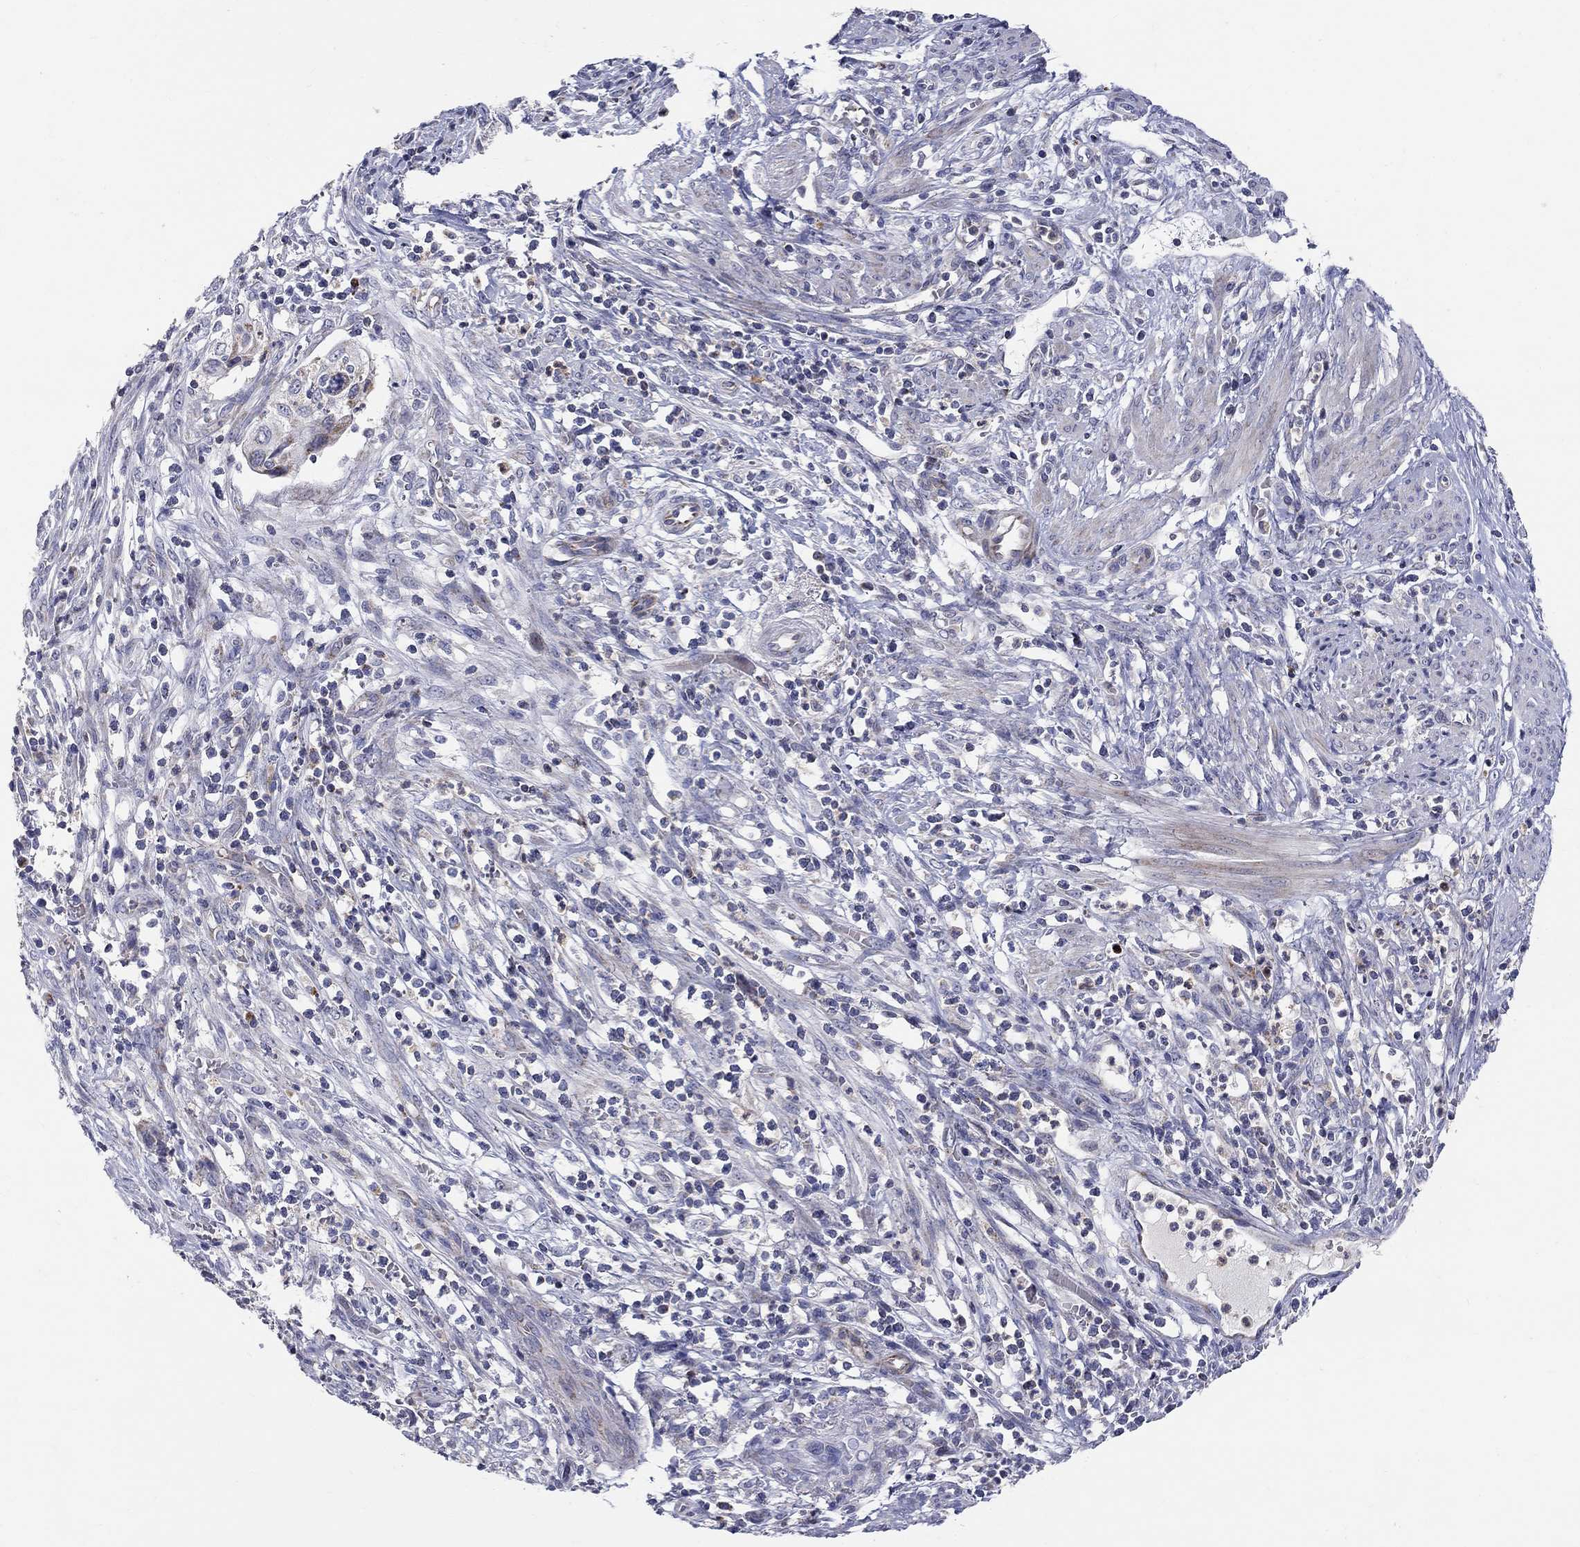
{"staining": {"intensity": "negative", "quantity": "none", "location": "none"}, "tissue": "cervical cancer", "cell_type": "Tumor cells", "image_type": "cancer", "snomed": [{"axis": "morphology", "description": "Squamous cell carcinoma, NOS"}, {"axis": "topography", "description": "Cervix"}], "caption": "High power microscopy histopathology image of an immunohistochemistry (IHC) histopathology image of cervical cancer, revealing no significant positivity in tumor cells.", "gene": "HMX2", "patient": {"sex": "female", "age": 70}}